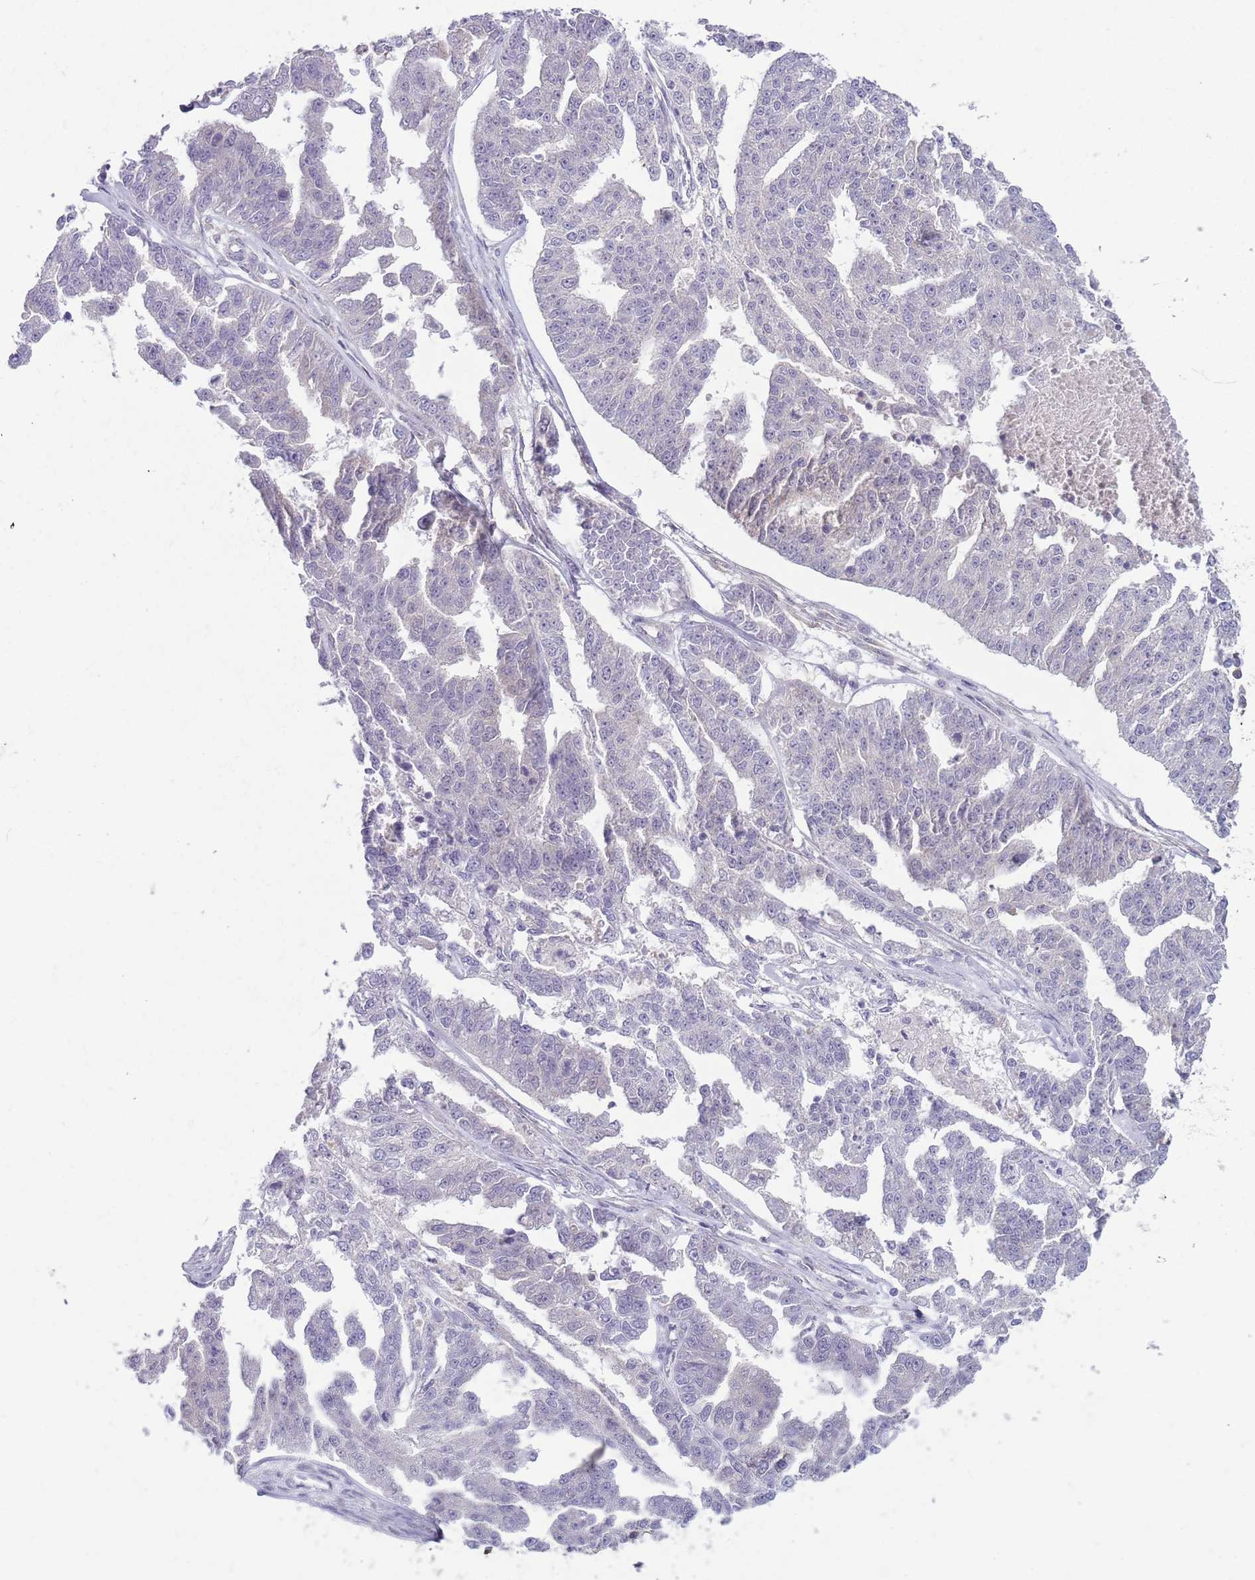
{"staining": {"intensity": "negative", "quantity": "none", "location": "none"}, "tissue": "ovarian cancer", "cell_type": "Tumor cells", "image_type": "cancer", "snomed": [{"axis": "morphology", "description": "Cystadenocarcinoma, serous, NOS"}, {"axis": "topography", "description": "Ovary"}], "caption": "Ovarian cancer (serous cystadenocarcinoma) was stained to show a protein in brown. There is no significant staining in tumor cells.", "gene": "COPE", "patient": {"sex": "female", "age": 58}}